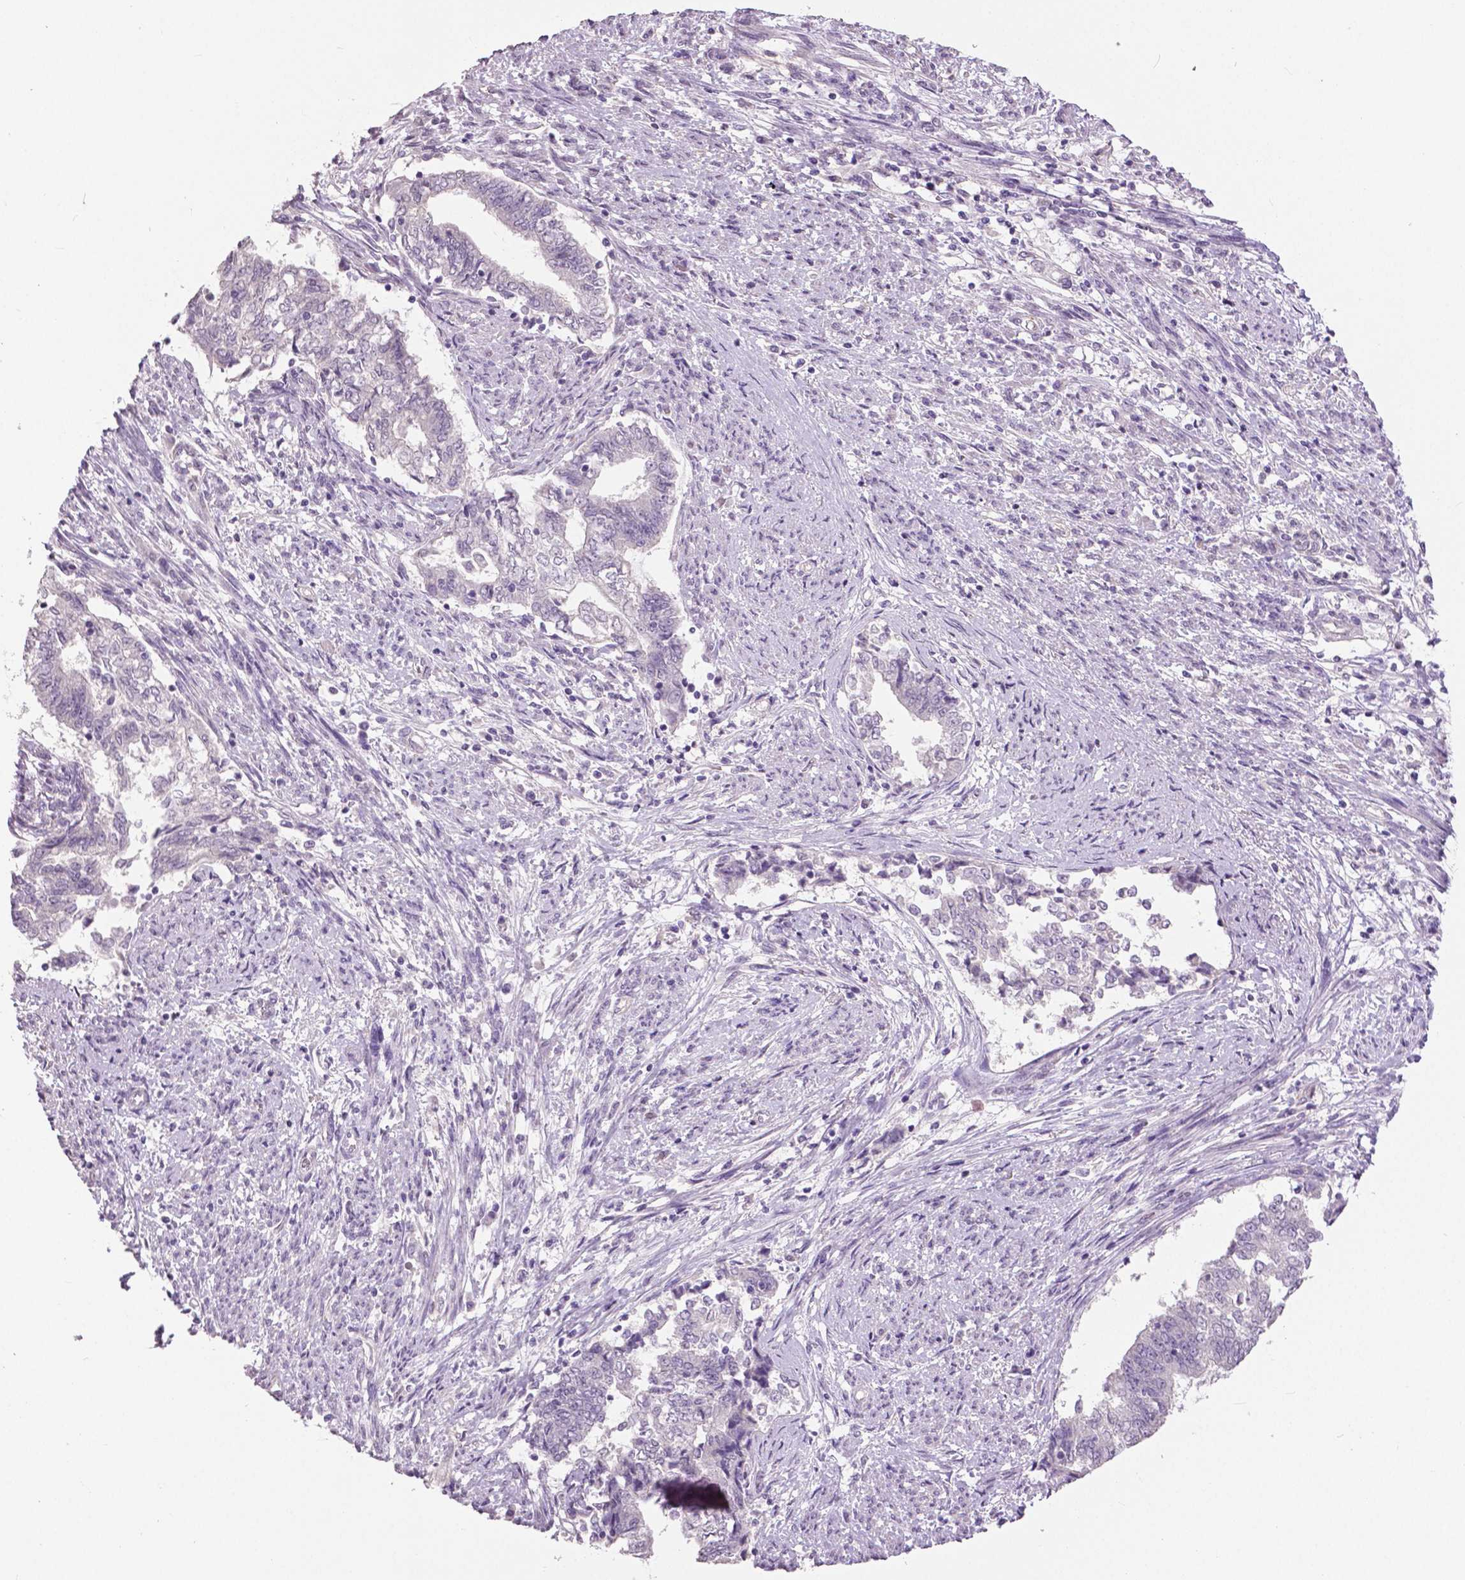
{"staining": {"intensity": "negative", "quantity": "none", "location": "none"}, "tissue": "endometrial cancer", "cell_type": "Tumor cells", "image_type": "cancer", "snomed": [{"axis": "morphology", "description": "Adenocarcinoma, NOS"}, {"axis": "topography", "description": "Endometrium"}], "caption": "Immunohistochemistry image of neoplastic tissue: human endometrial adenocarcinoma stained with DAB (3,3'-diaminobenzidine) reveals no significant protein staining in tumor cells.", "gene": "FOXA1", "patient": {"sex": "female", "age": 65}}